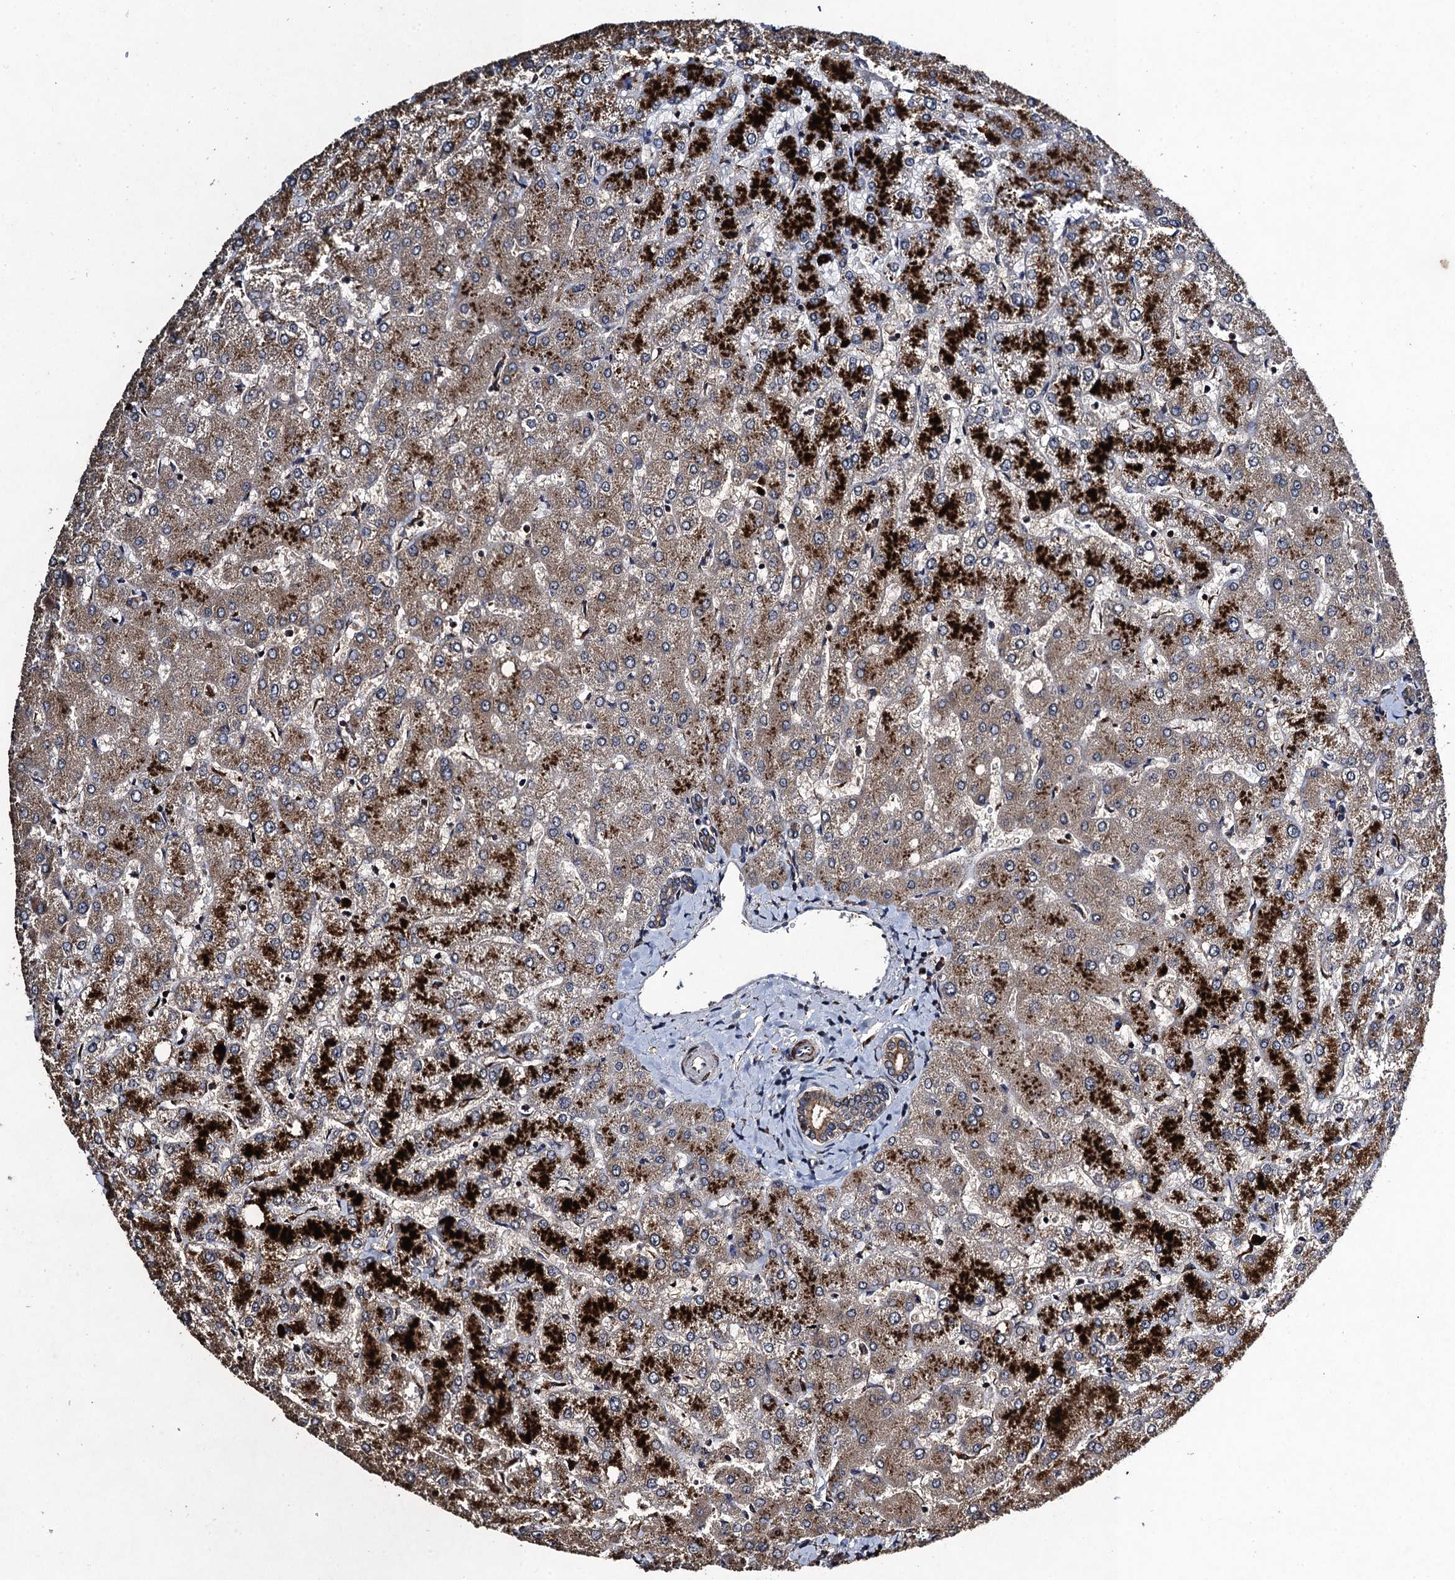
{"staining": {"intensity": "moderate", "quantity": ">75%", "location": "cytoplasmic/membranous"}, "tissue": "liver", "cell_type": "Cholangiocytes", "image_type": "normal", "snomed": [{"axis": "morphology", "description": "Normal tissue, NOS"}, {"axis": "topography", "description": "Liver"}], "caption": "Protein expression analysis of unremarkable human liver reveals moderate cytoplasmic/membranous expression in approximately >75% of cholangiocytes.", "gene": "CNTN5", "patient": {"sex": "female", "age": 54}}